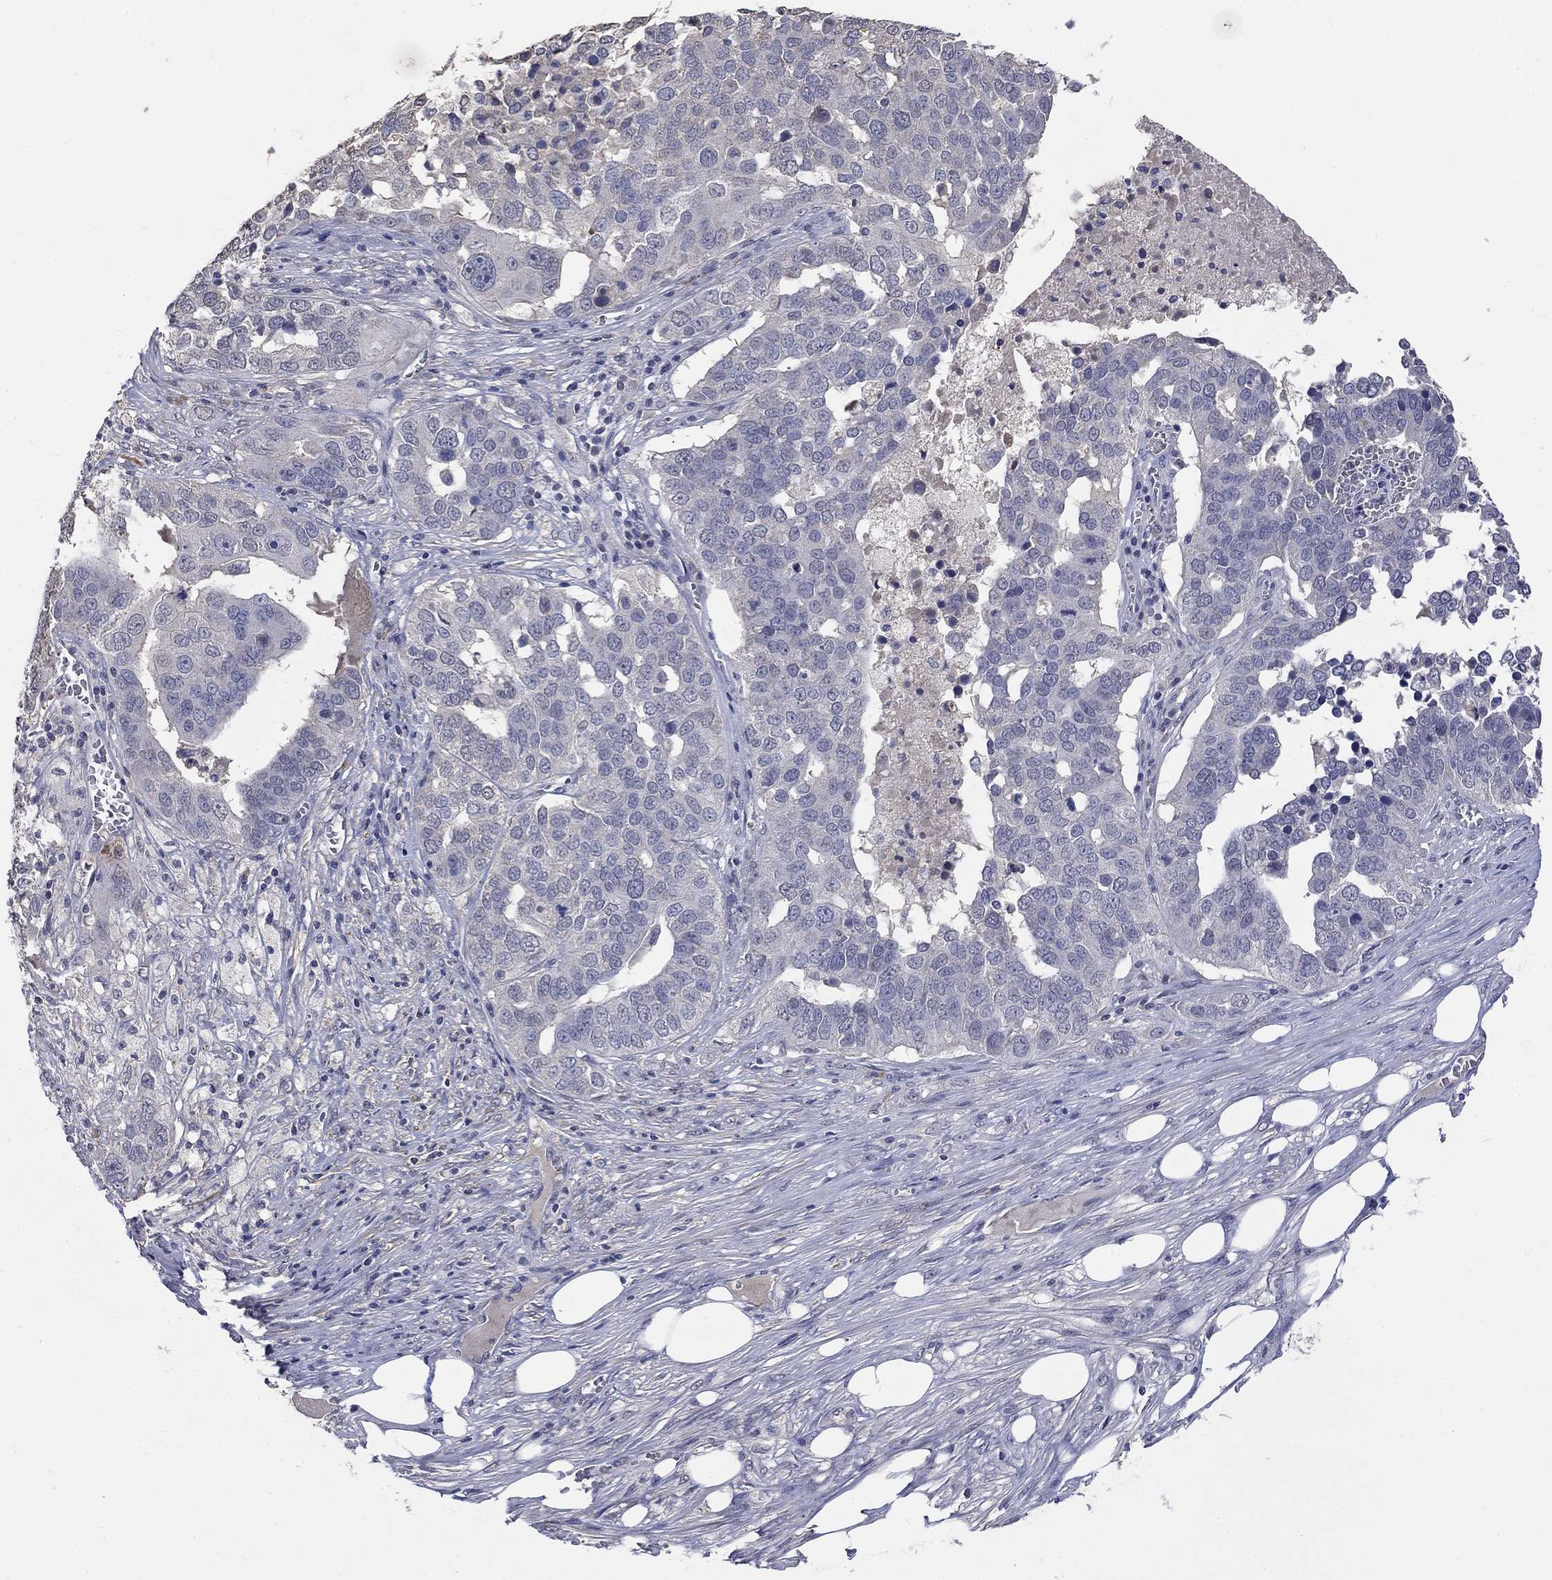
{"staining": {"intensity": "negative", "quantity": "none", "location": "none"}, "tissue": "ovarian cancer", "cell_type": "Tumor cells", "image_type": "cancer", "snomed": [{"axis": "morphology", "description": "Carcinoma, endometroid"}, {"axis": "topography", "description": "Soft tissue"}, {"axis": "topography", "description": "Ovary"}], "caption": "Tumor cells are negative for protein expression in human ovarian cancer.", "gene": "ZBTB18", "patient": {"sex": "female", "age": 52}}